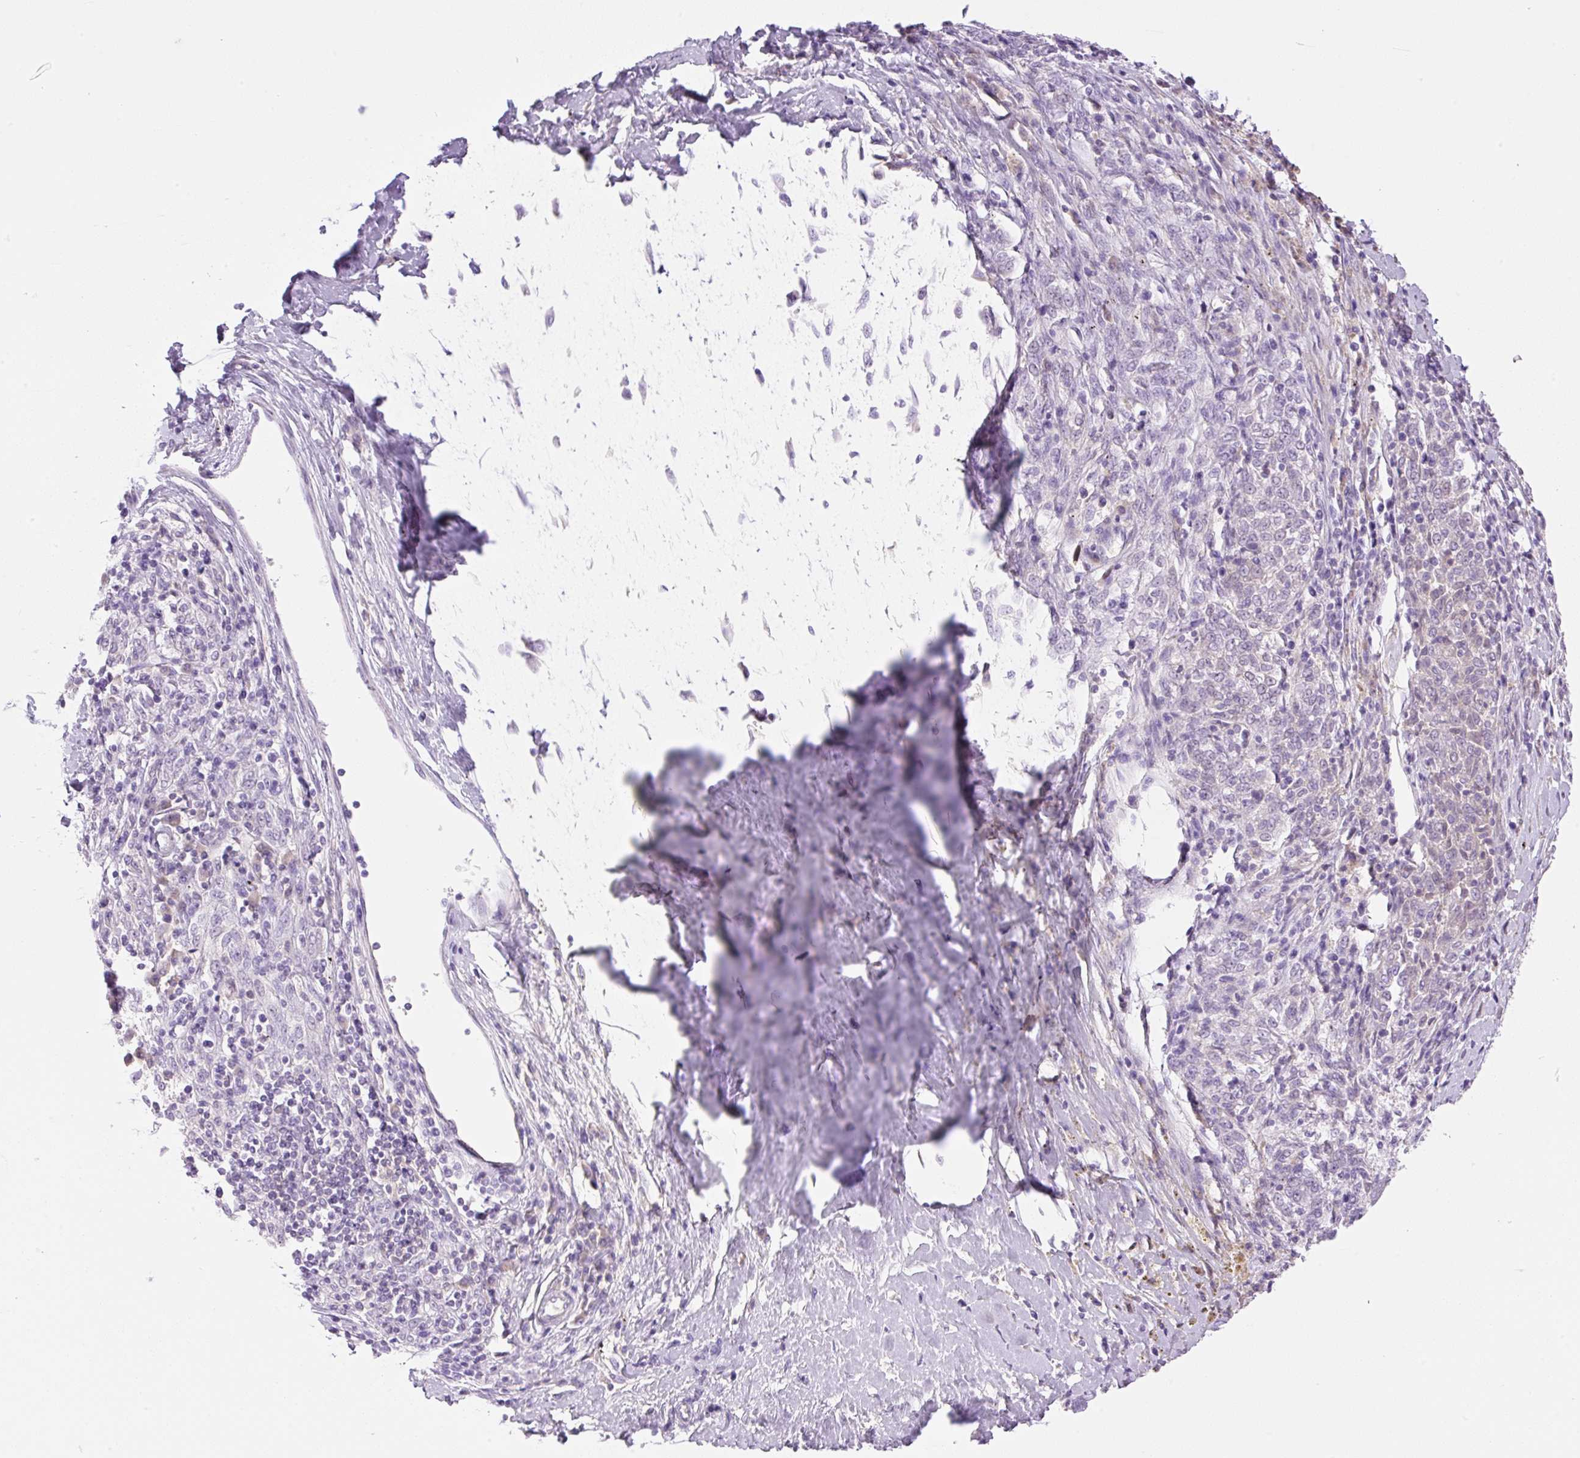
{"staining": {"intensity": "negative", "quantity": "none", "location": "none"}, "tissue": "melanoma", "cell_type": "Tumor cells", "image_type": "cancer", "snomed": [{"axis": "morphology", "description": "Malignant melanoma, NOS"}, {"axis": "topography", "description": "Skin"}], "caption": "Tumor cells show no significant protein positivity in melanoma.", "gene": "PALM3", "patient": {"sex": "female", "age": 72}}